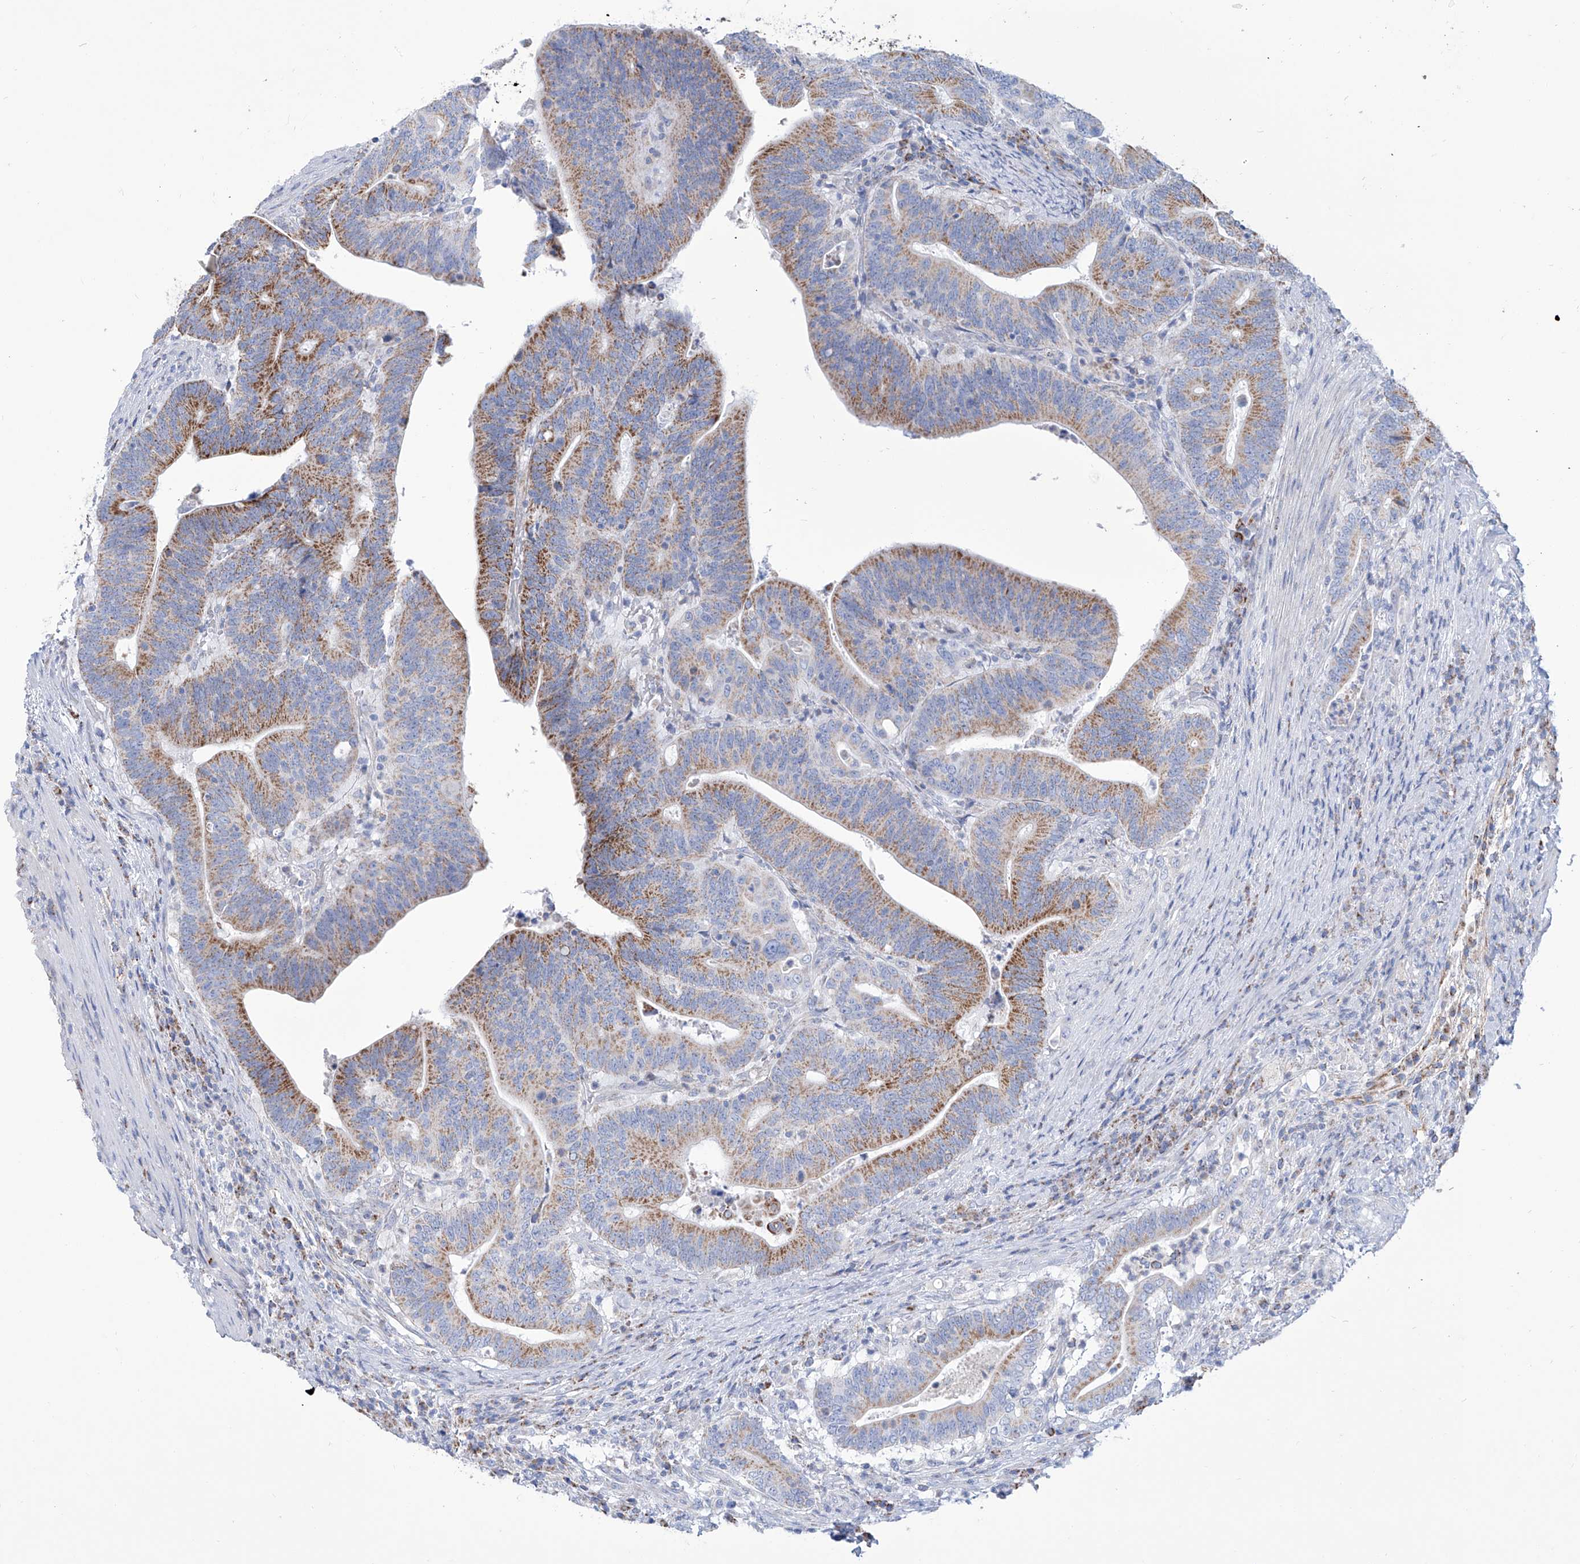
{"staining": {"intensity": "strong", "quantity": "25%-75%", "location": "cytoplasmic/membranous"}, "tissue": "colorectal cancer", "cell_type": "Tumor cells", "image_type": "cancer", "snomed": [{"axis": "morphology", "description": "Adenocarcinoma, NOS"}, {"axis": "topography", "description": "Colon"}], "caption": "Immunohistochemistry staining of colorectal cancer (adenocarcinoma), which demonstrates high levels of strong cytoplasmic/membranous positivity in about 25%-75% of tumor cells indicating strong cytoplasmic/membranous protein expression. The staining was performed using DAB (brown) for protein detection and nuclei were counterstained in hematoxylin (blue).", "gene": "ALDH6A1", "patient": {"sex": "female", "age": 66}}